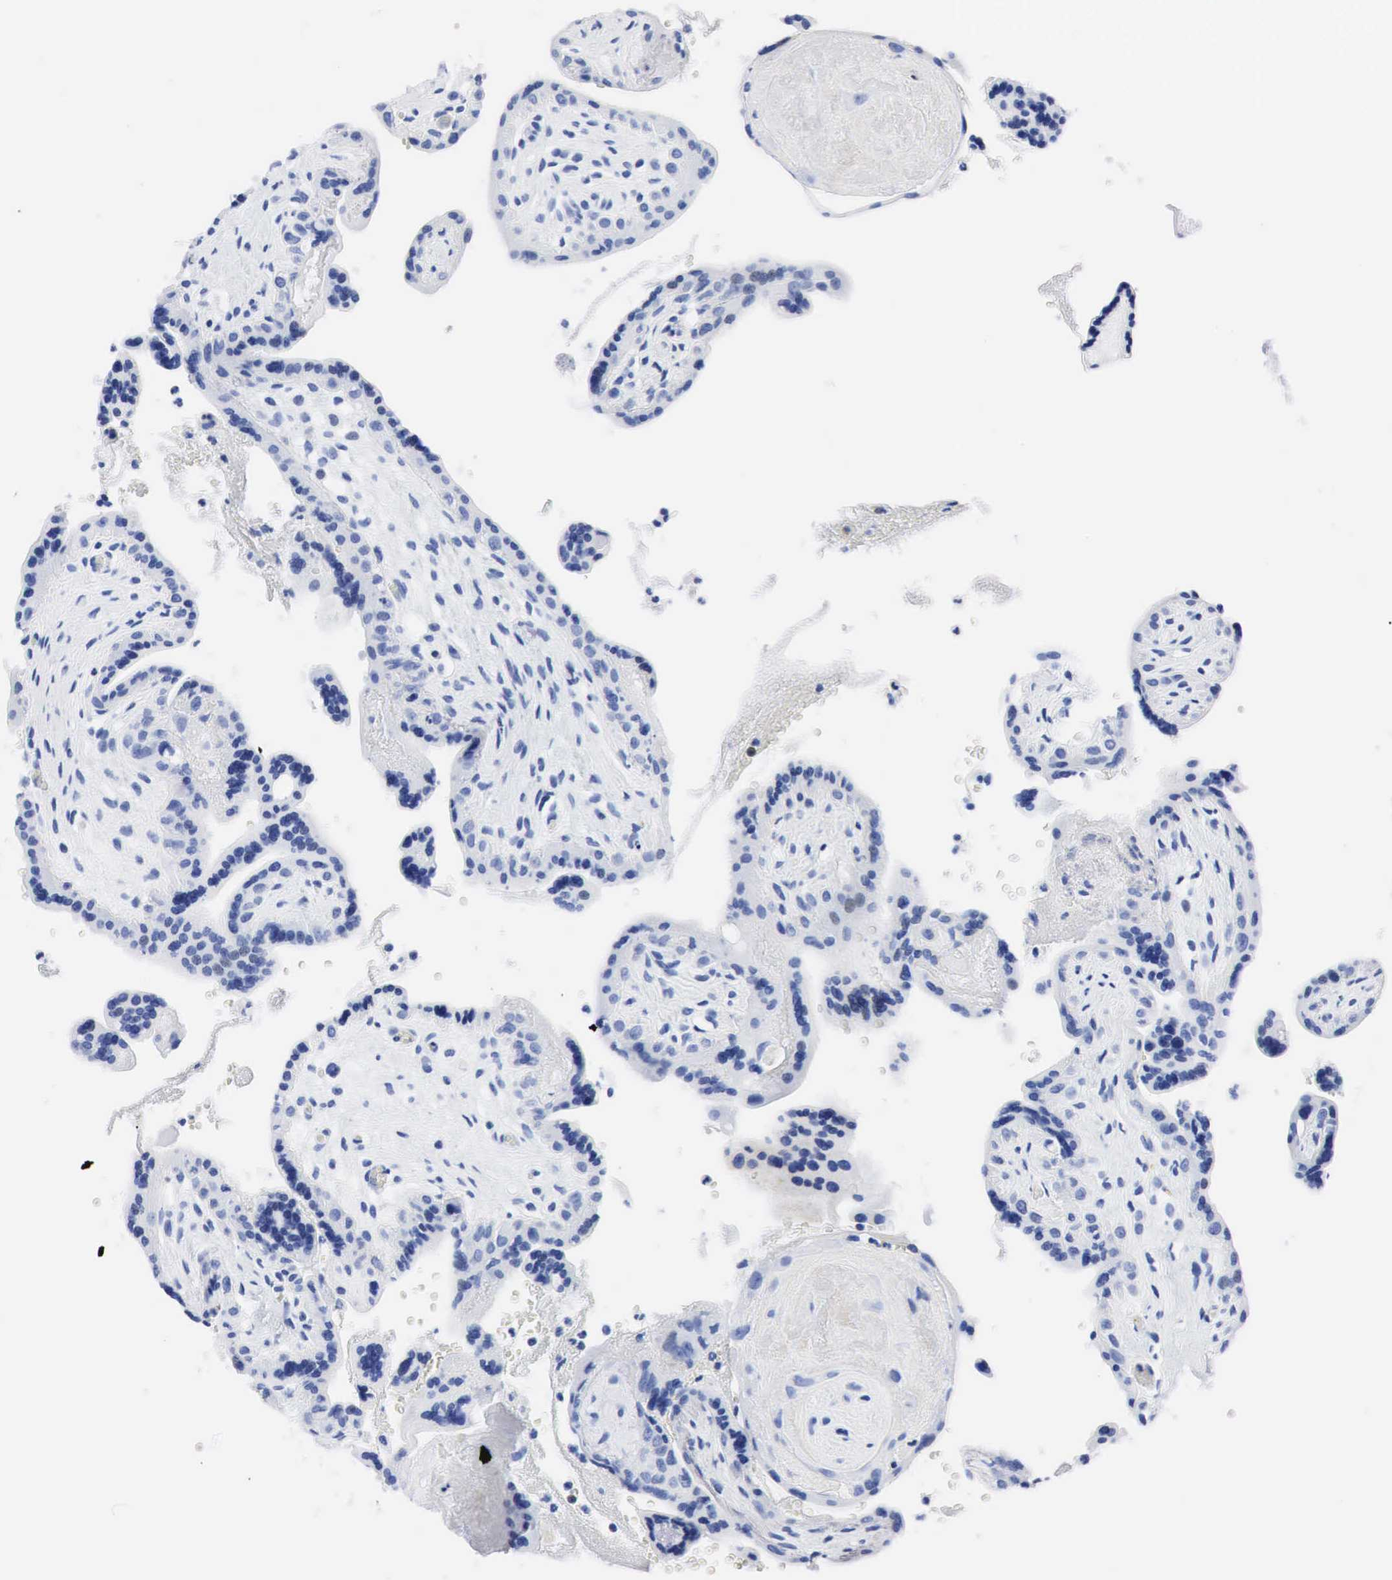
{"staining": {"intensity": "negative", "quantity": "none", "location": "none"}, "tissue": "placenta", "cell_type": "Decidual cells", "image_type": "normal", "snomed": [{"axis": "morphology", "description": "Normal tissue, NOS"}, {"axis": "topography", "description": "Placenta"}], "caption": "The image reveals no significant positivity in decidual cells of placenta.", "gene": "PTH", "patient": {"sex": "female", "age": 24}}